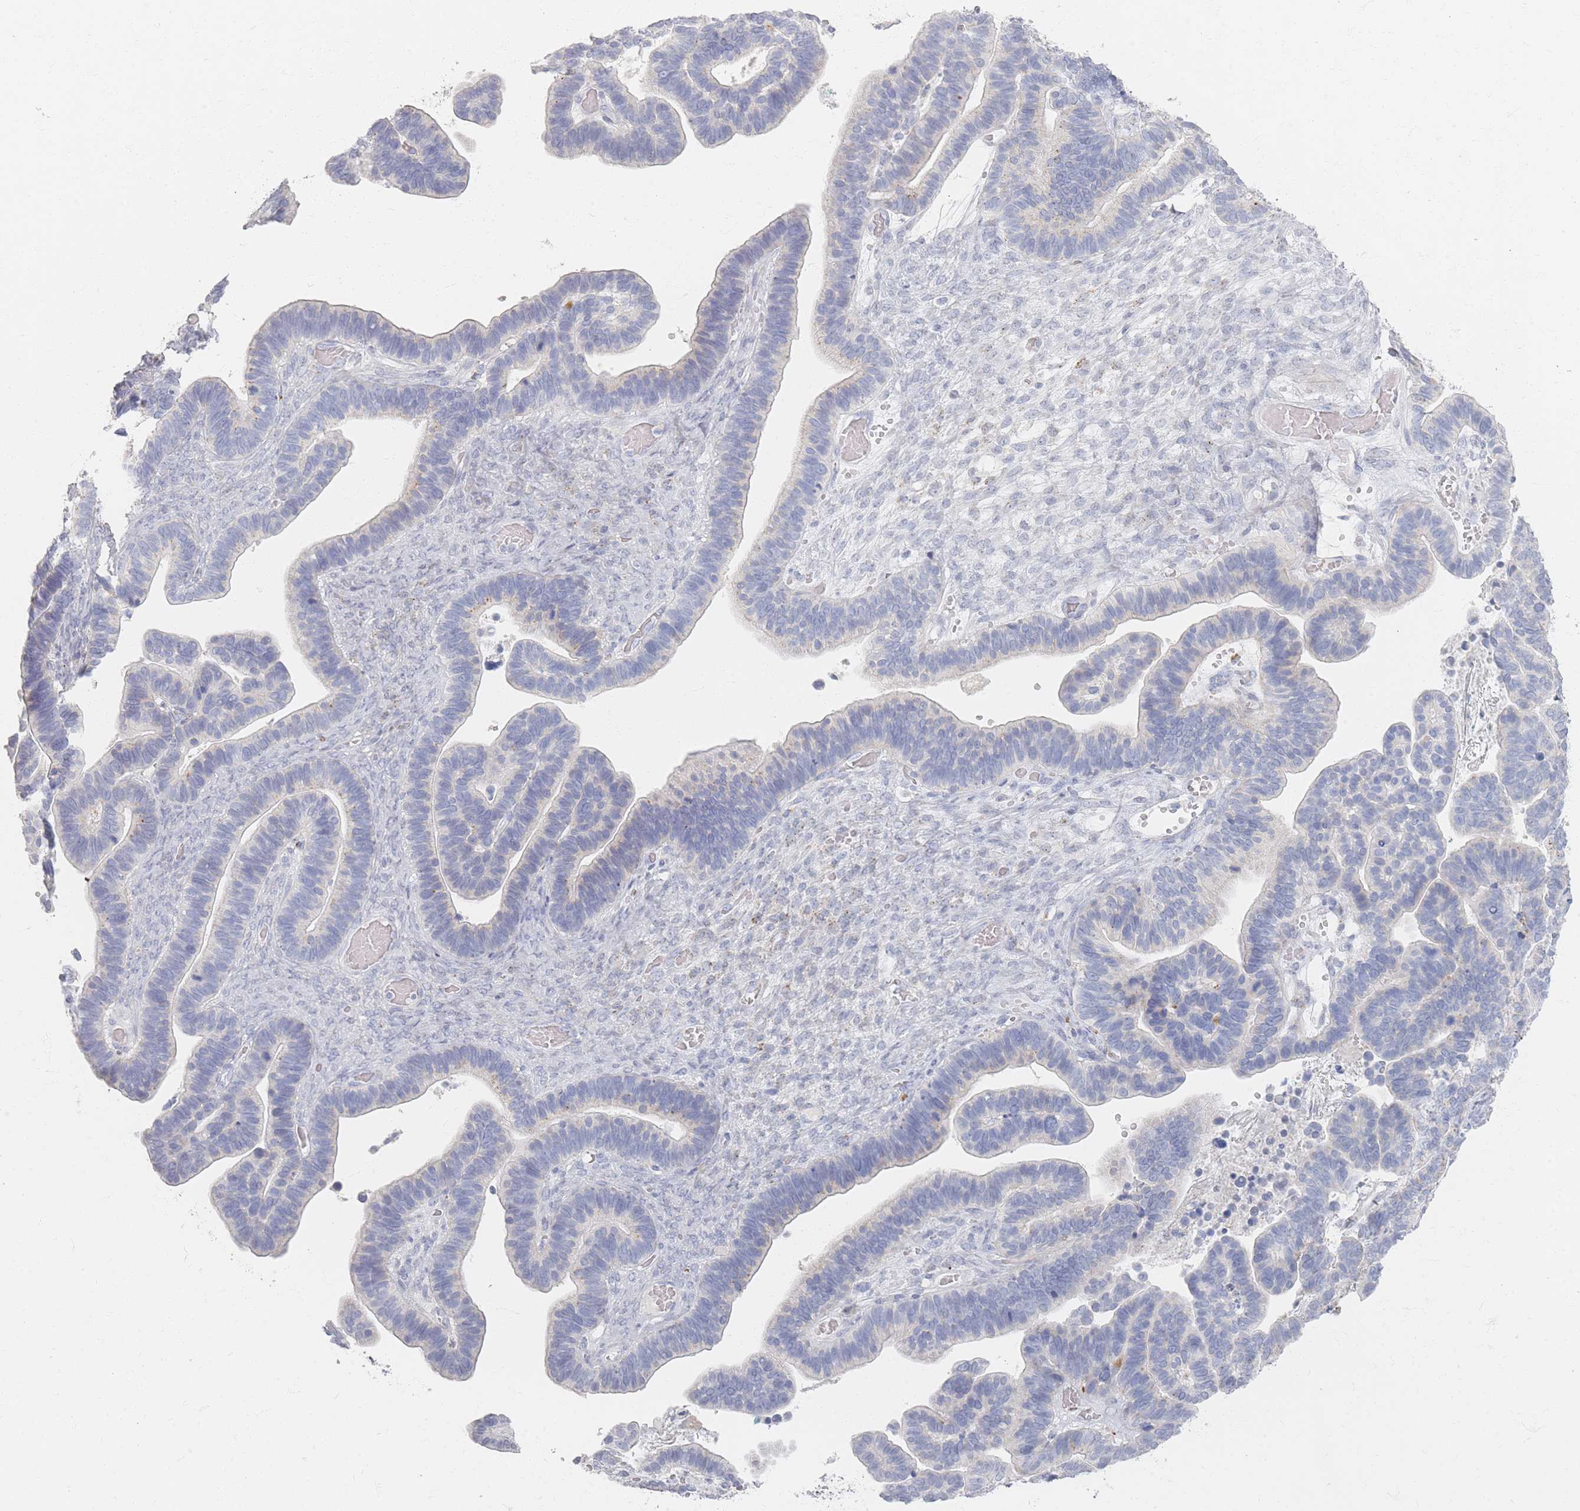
{"staining": {"intensity": "weak", "quantity": "<25%", "location": "cytoplasmic/membranous"}, "tissue": "ovarian cancer", "cell_type": "Tumor cells", "image_type": "cancer", "snomed": [{"axis": "morphology", "description": "Cystadenocarcinoma, serous, NOS"}, {"axis": "topography", "description": "Ovary"}], "caption": "An IHC micrograph of ovarian cancer (serous cystadenocarcinoma) is shown. There is no staining in tumor cells of ovarian cancer (serous cystadenocarcinoma).", "gene": "SLC2A11", "patient": {"sex": "female", "age": 56}}